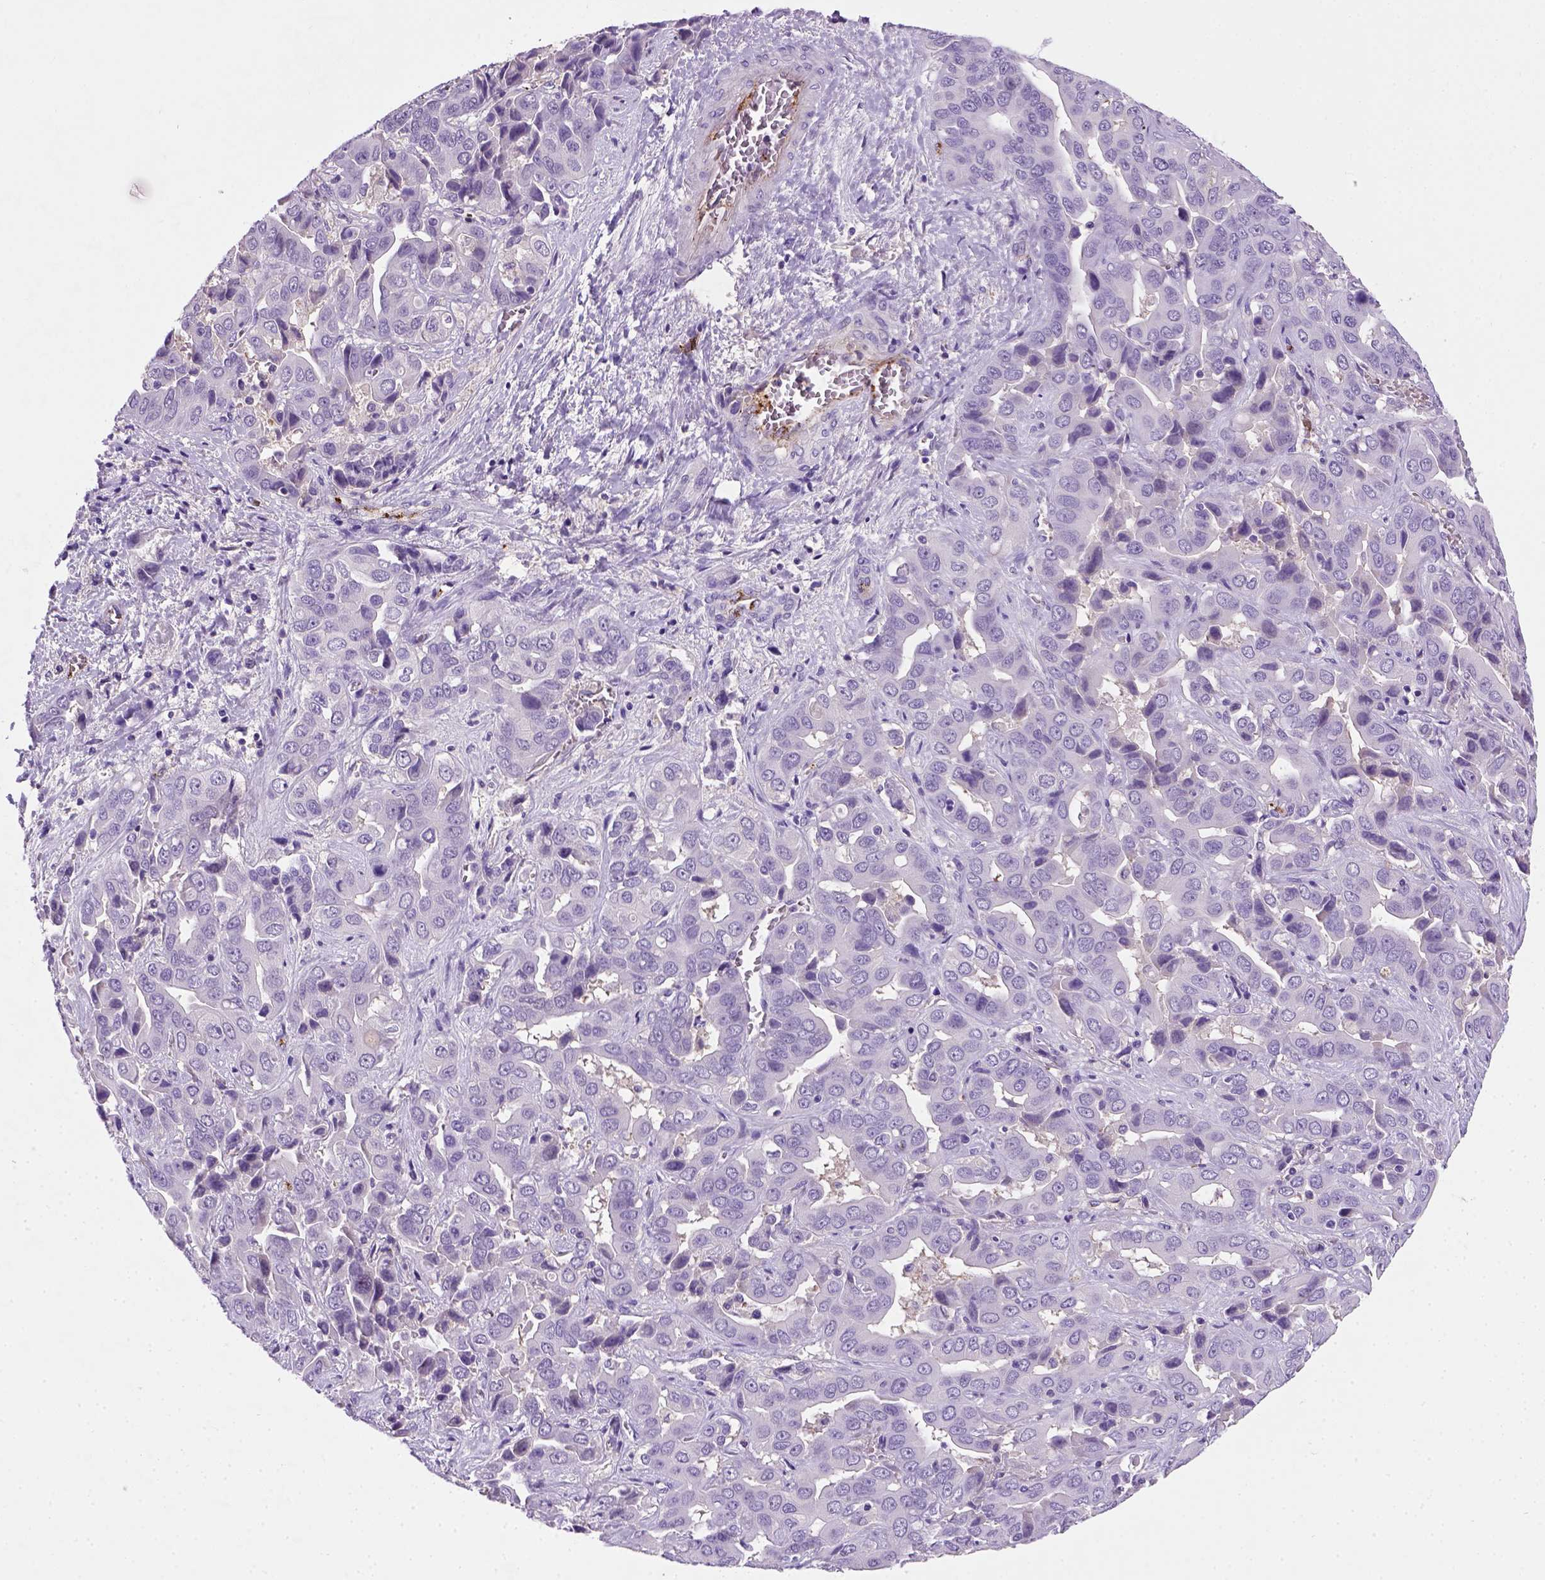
{"staining": {"intensity": "negative", "quantity": "none", "location": "none"}, "tissue": "liver cancer", "cell_type": "Tumor cells", "image_type": "cancer", "snomed": [{"axis": "morphology", "description": "Cholangiocarcinoma"}, {"axis": "topography", "description": "Liver"}], "caption": "The photomicrograph displays no significant staining in tumor cells of liver cancer. The staining is performed using DAB brown chromogen with nuclei counter-stained in using hematoxylin.", "gene": "VWF", "patient": {"sex": "female", "age": 52}}